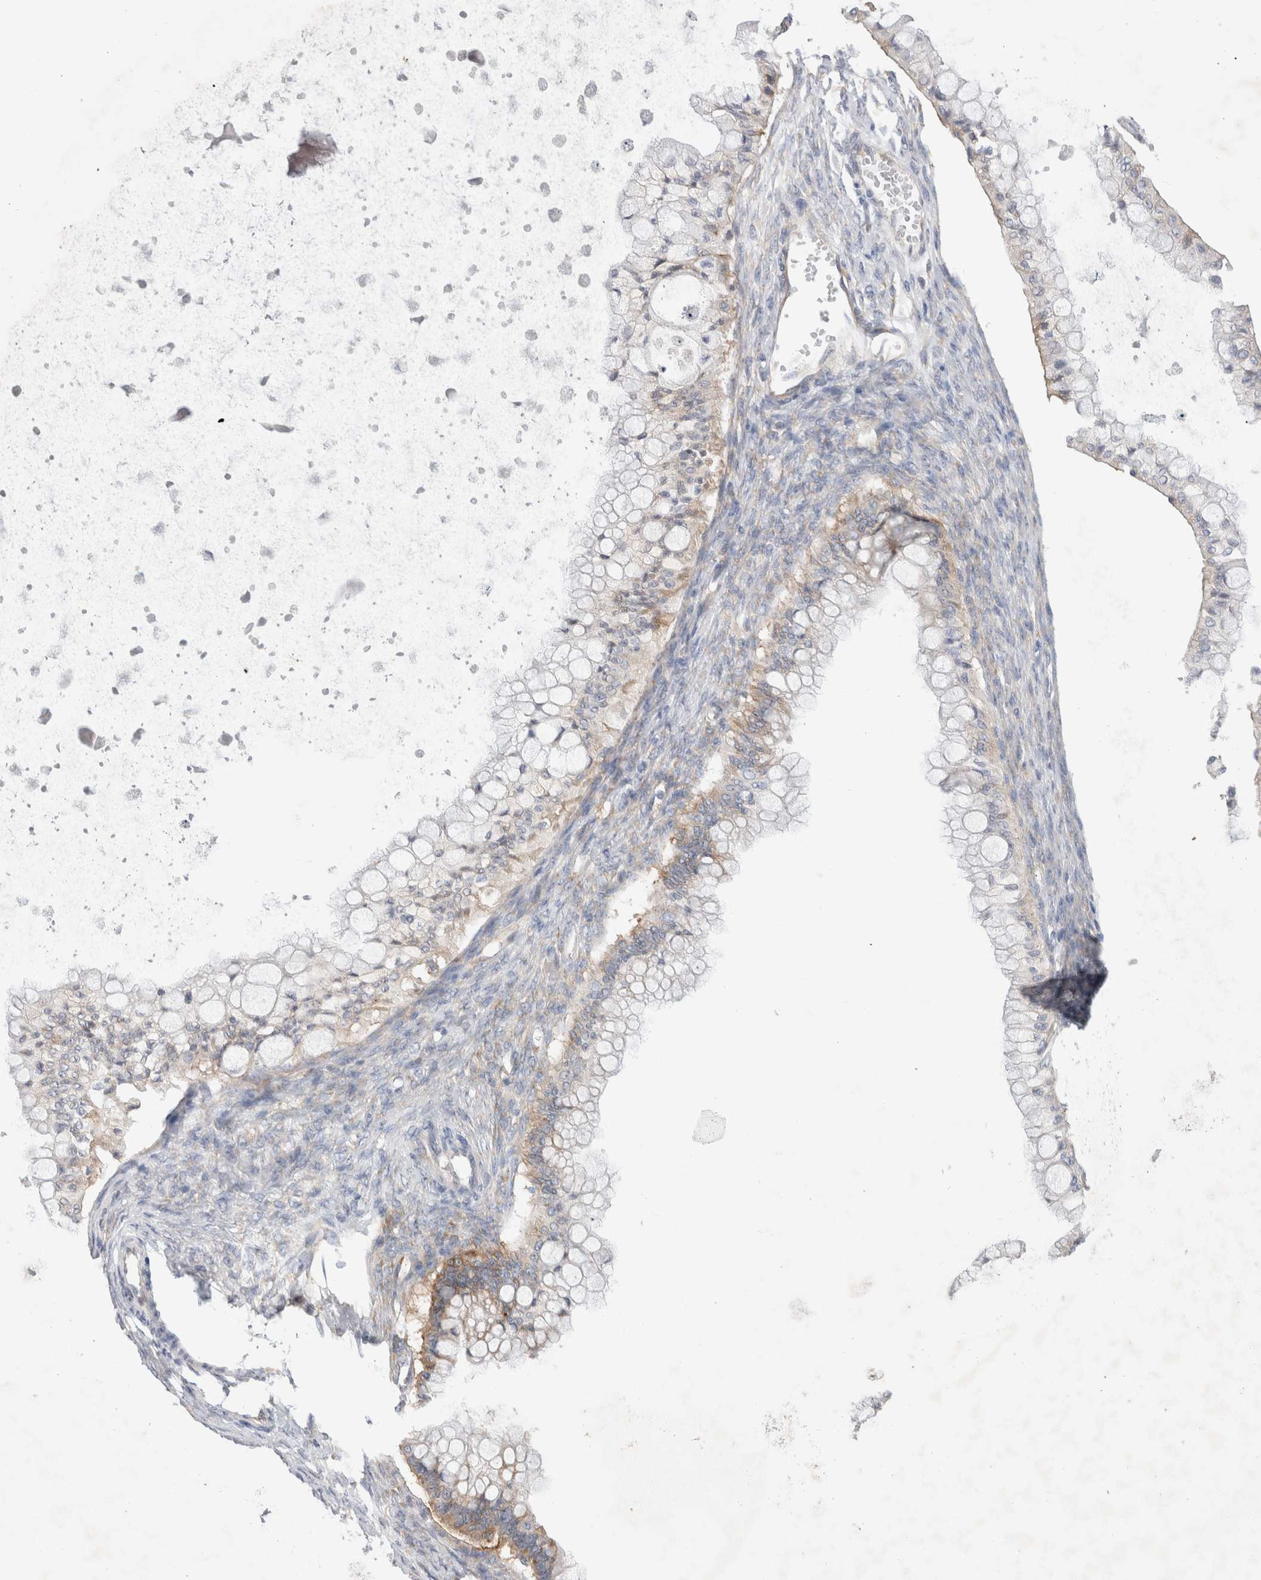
{"staining": {"intensity": "weak", "quantity": "<25%", "location": "cytoplasmic/membranous"}, "tissue": "ovarian cancer", "cell_type": "Tumor cells", "image_type": "cancer", "snomed": [{"axis": "morphology", "description": "Cystadenocarcinoma, mucinous, NOS"}, {"axis": "topography", "description": "Ovary"}], "caption": "The immunohistochemistry (IHC) photomicrograph has no significant positivity in tumor cells of ovarian cancer (mucinous cystadenocarcinoma) tissue.", "gene": "ZNF23", "patient": {"sex": "female", "age": 57}}